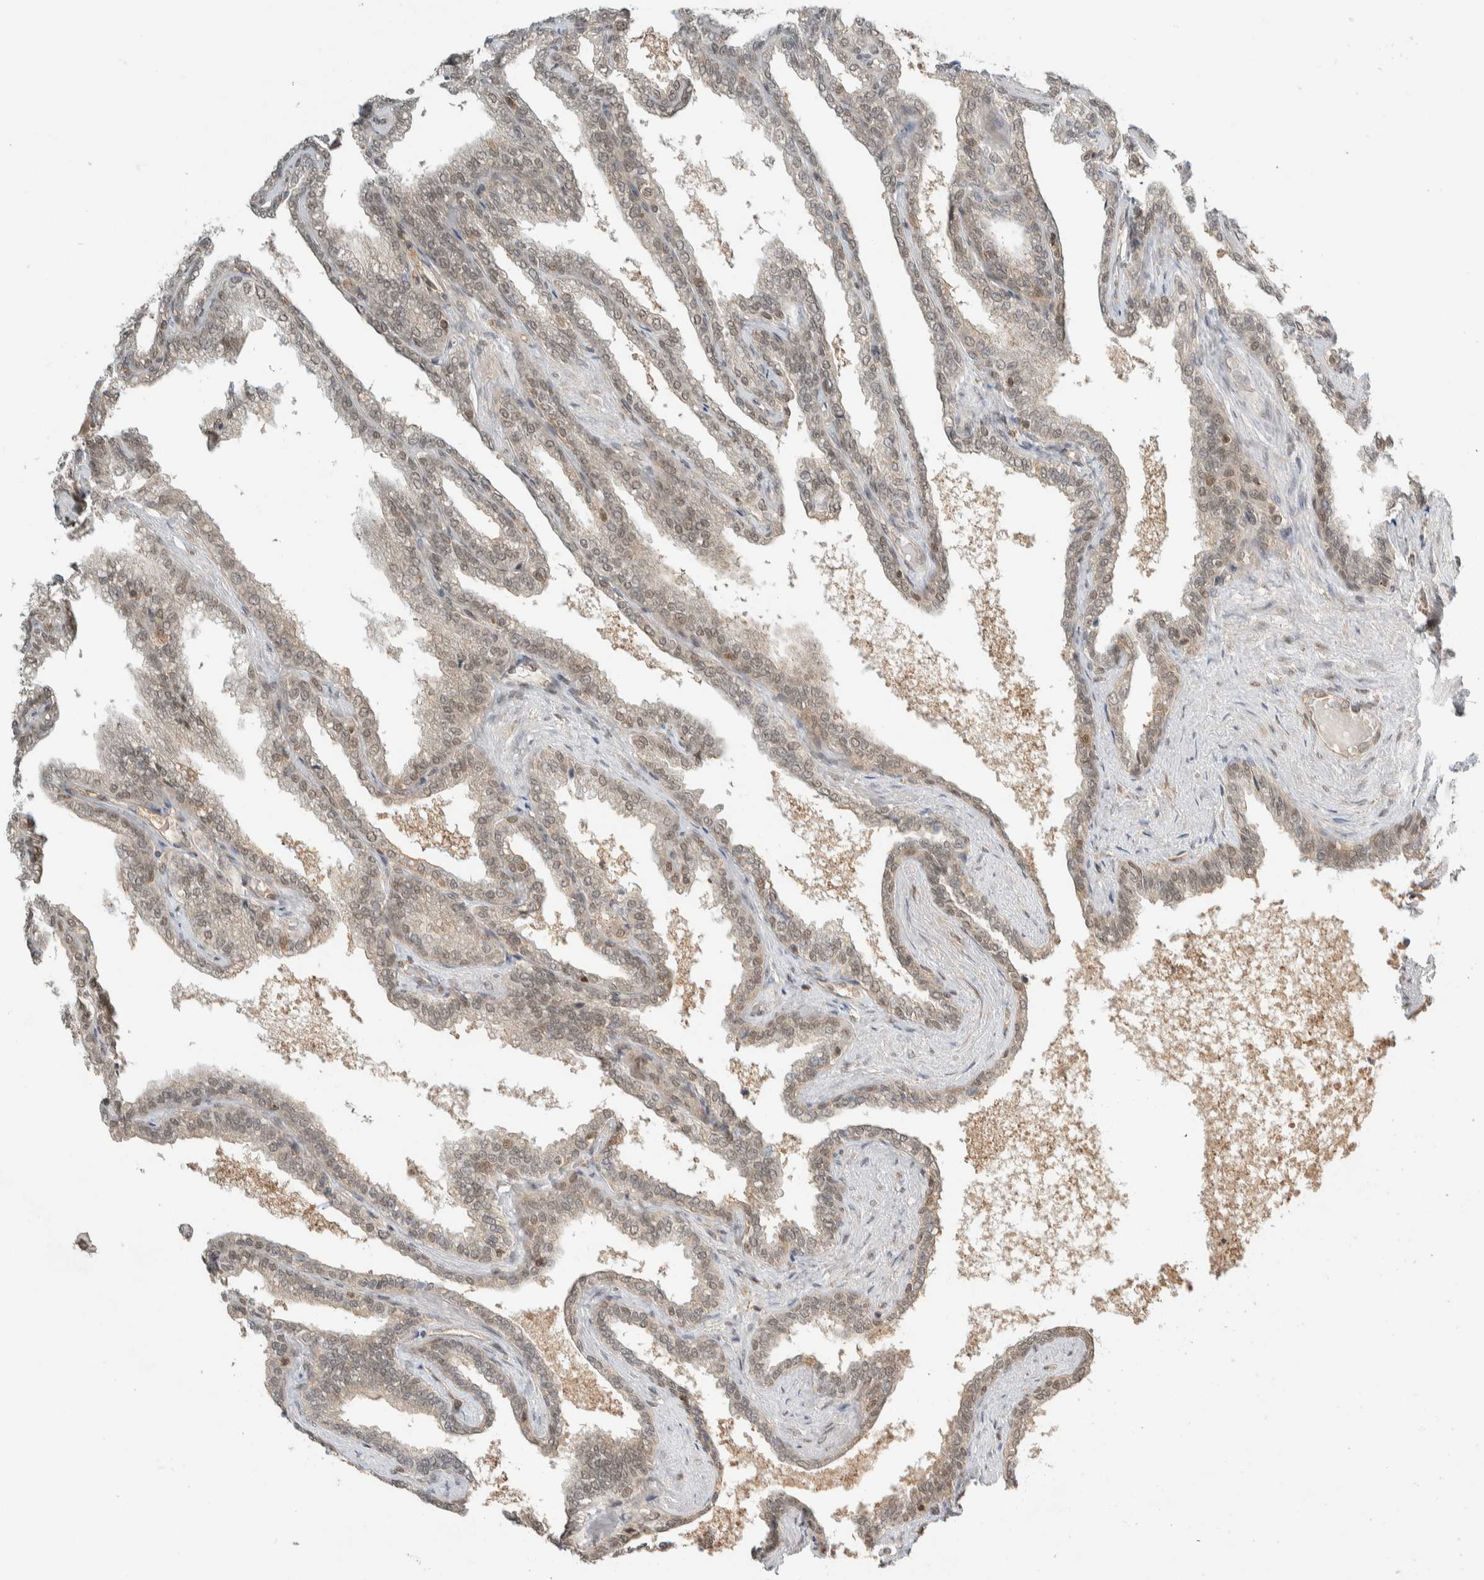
{"staining": {"intensity": "weak", "quantity": "25%-75%", "location": "nuclear"}, "tissue": "seminal vesicle", "cell_type": "Glandular cells", "image_type": "normal", "snomed": [{"axis": "morphology", "description": "Normal tissue, NOS"}, {"axis": "topography", "description": "Seminal veicle"}], "caption": "Immunohistochemical staining of unremarkable seminal vesicle shows 25%-75% levels of weak nuclear protein staining in approximately 25%-75% of glandular cells. The staining was performed using DAB (3,3'-diaminobenzidine), with brown indicating positive protein expression. Nuclei are stained blue with hematoxylin.", "gene": "ZBTB2", "patient": {"sex": "male", "age": 46}}